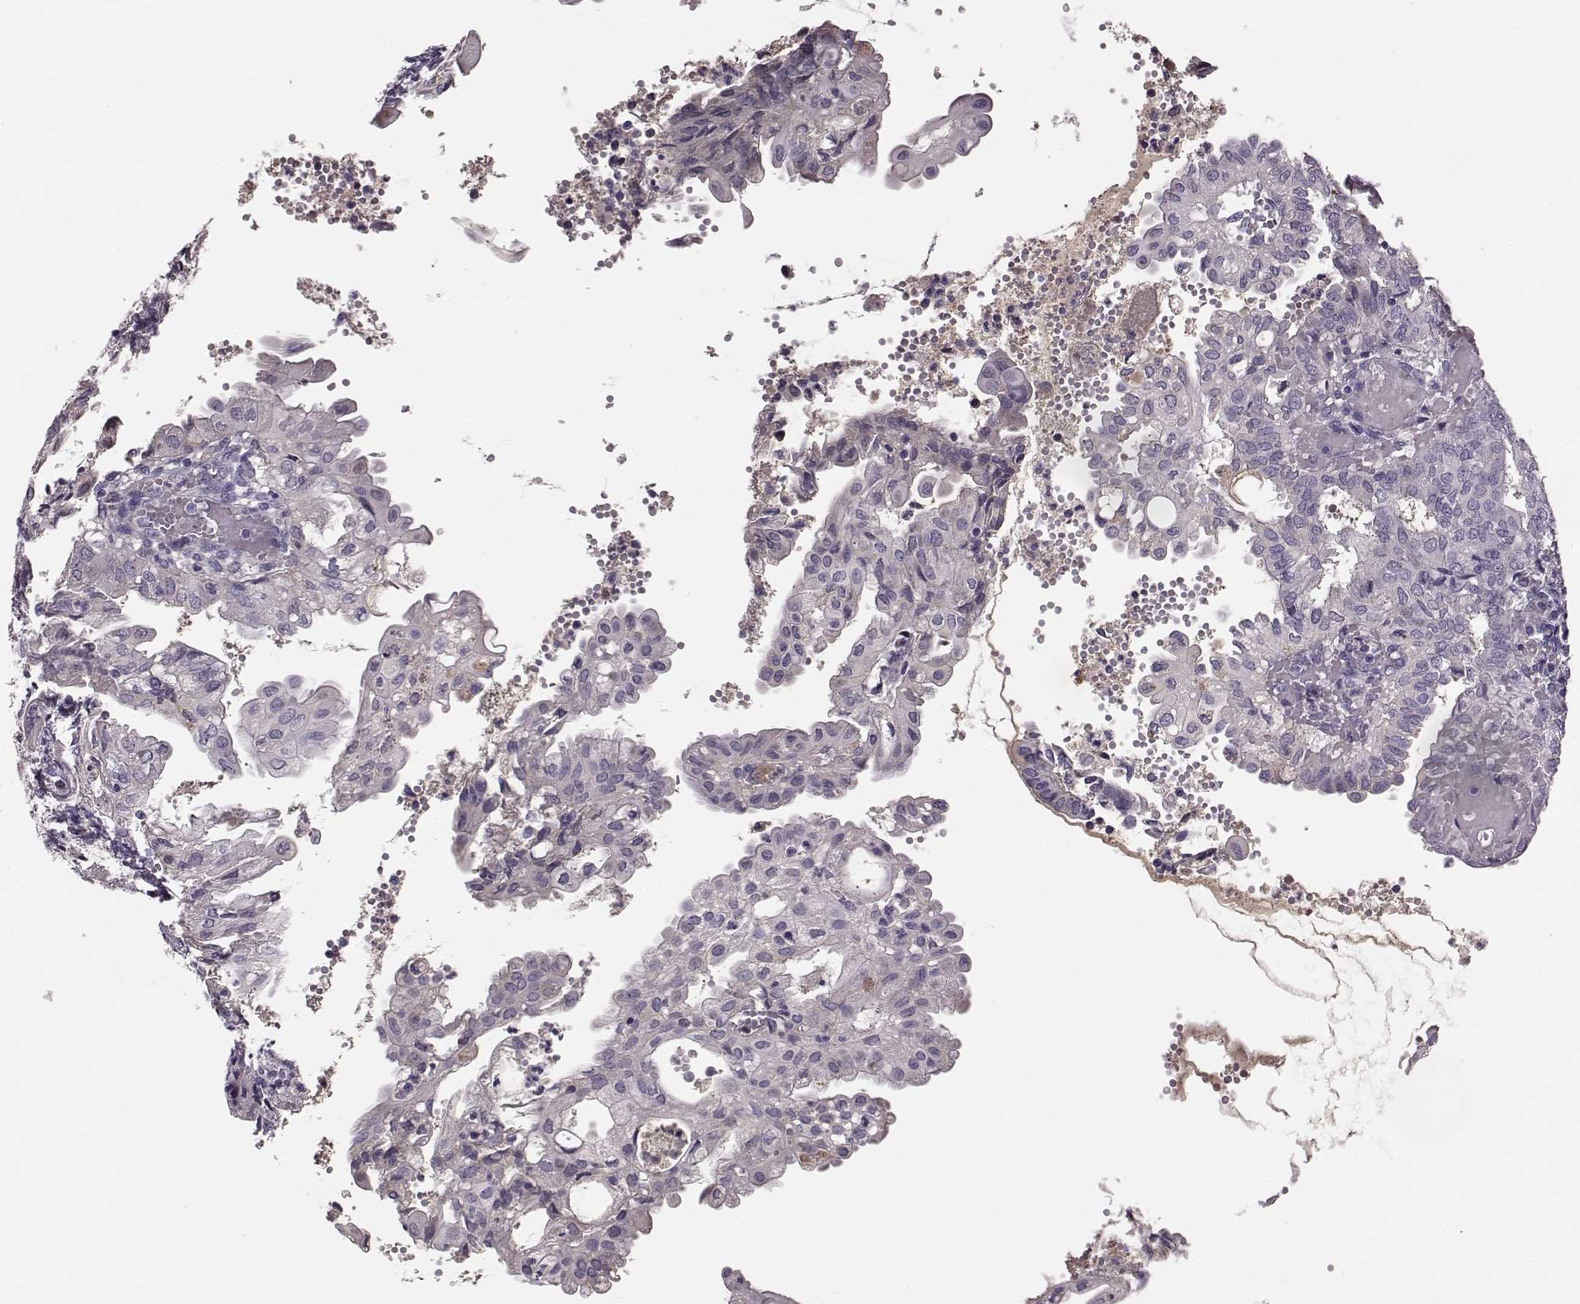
{"staining": {"intensity": "negative", "quantity": "none", "location": "none"}, "tissue": "endometrial cancer", "cell_type": "Tumor cells", "image_type": "cancer", "snomed": [{"axis": "morphology", "description": "Adenocarcinoma, NOS"}, {"axis": "topography", "description": "Endometrium"}], "caption": "The histopathology image shows no staining of tumor cells in adenocarcinoma (endometrial).", "gene": "YJEFN3", "patient": {"sex": "female", "age": 68}}